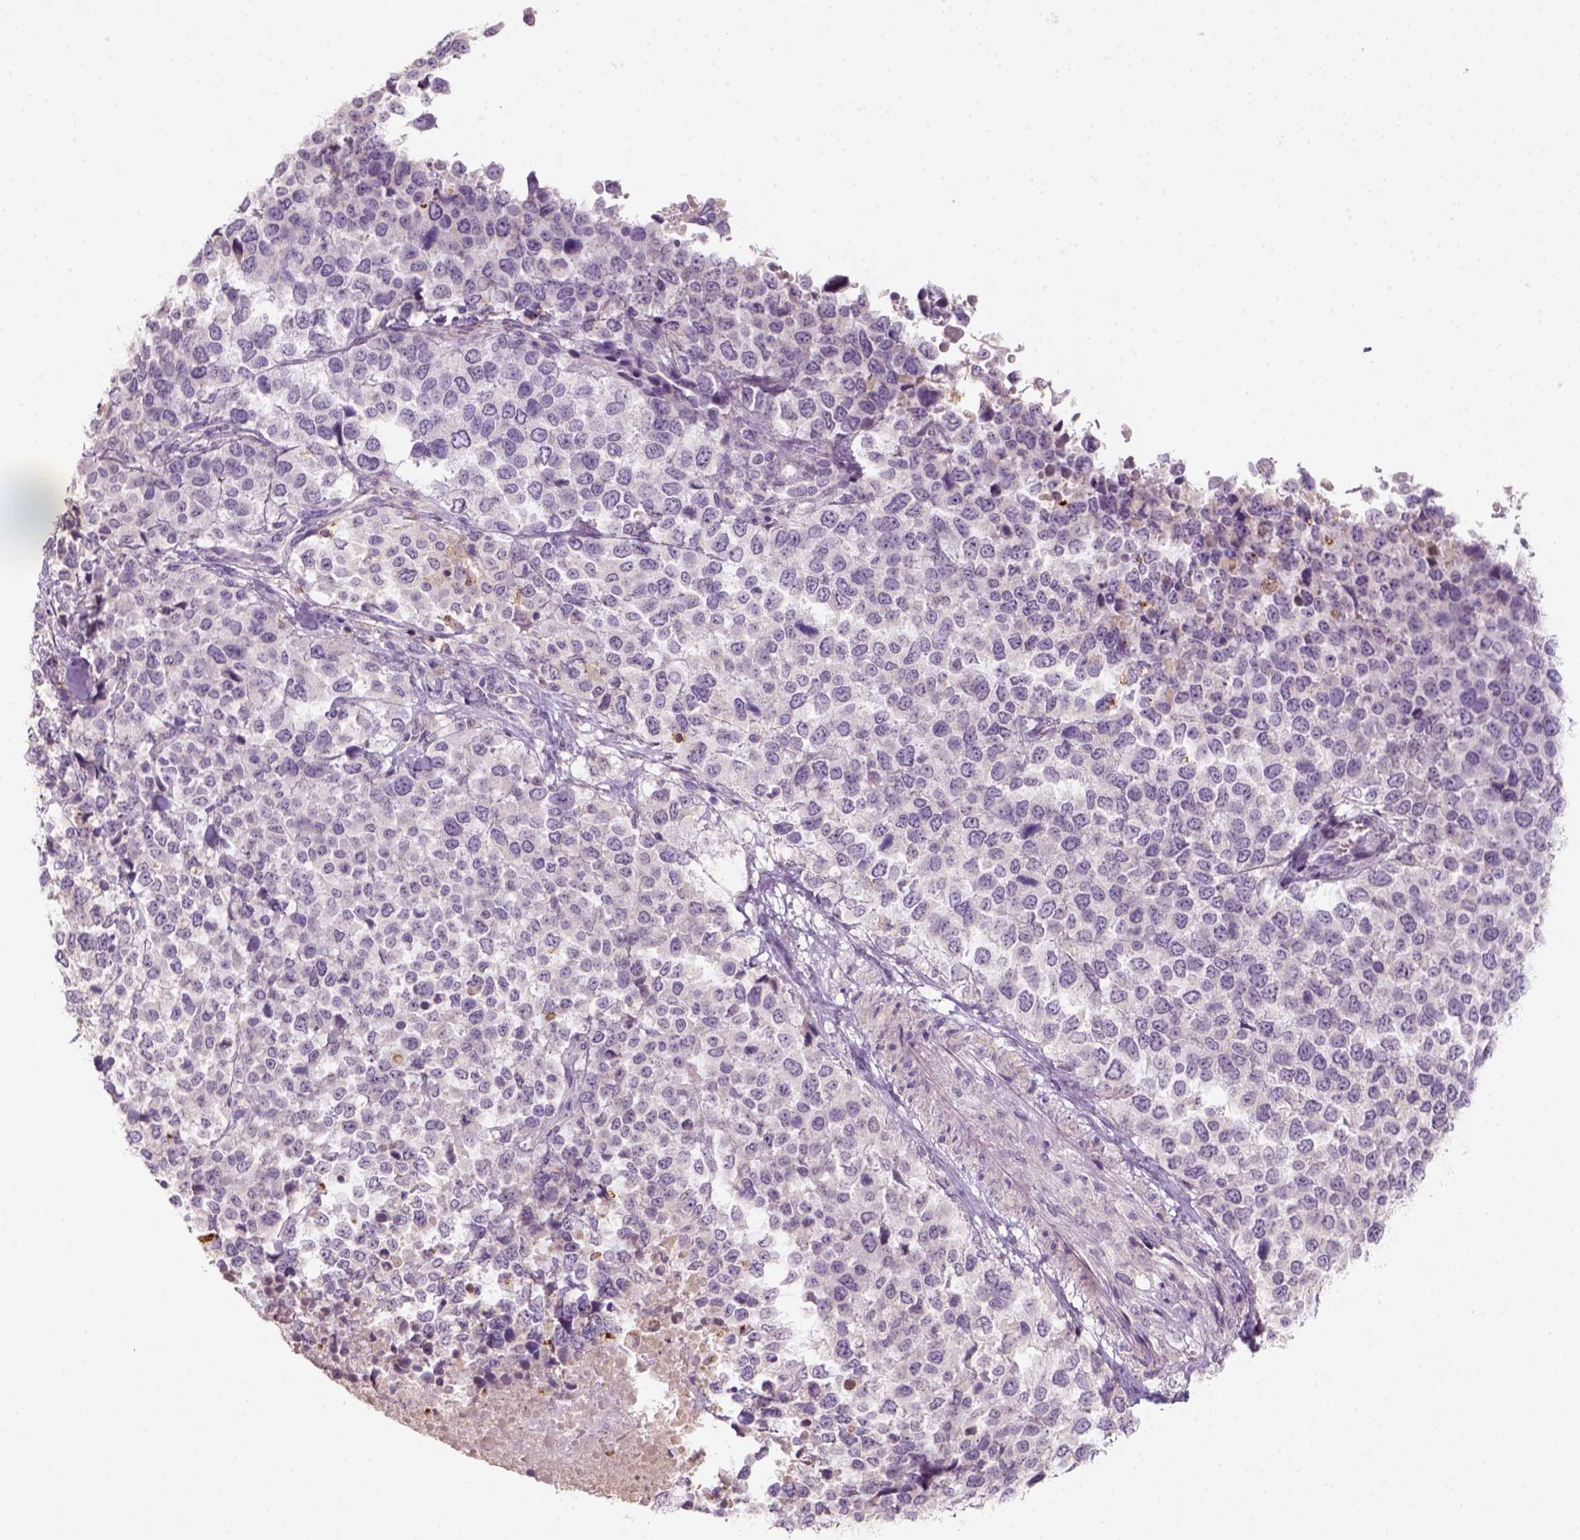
{"staining": {"intensity": "negative", "quantity": "none", "location": "none"}, "tissue": "melanoma", "cell_type": "Tumor cells", "image_type": "cancer", "snomed": [{"axis": "morphology", "description": "Malignant melanoma, Metastatic site"}, {"axis": "topography", "description": "Skin"}], "caption": "Human malignant melanoma (metastatic site) stained for a protein using IHC shows no expression in tumor cells.", "gene": "AQP9", "patient": {"sex": "male", "age": 84}}